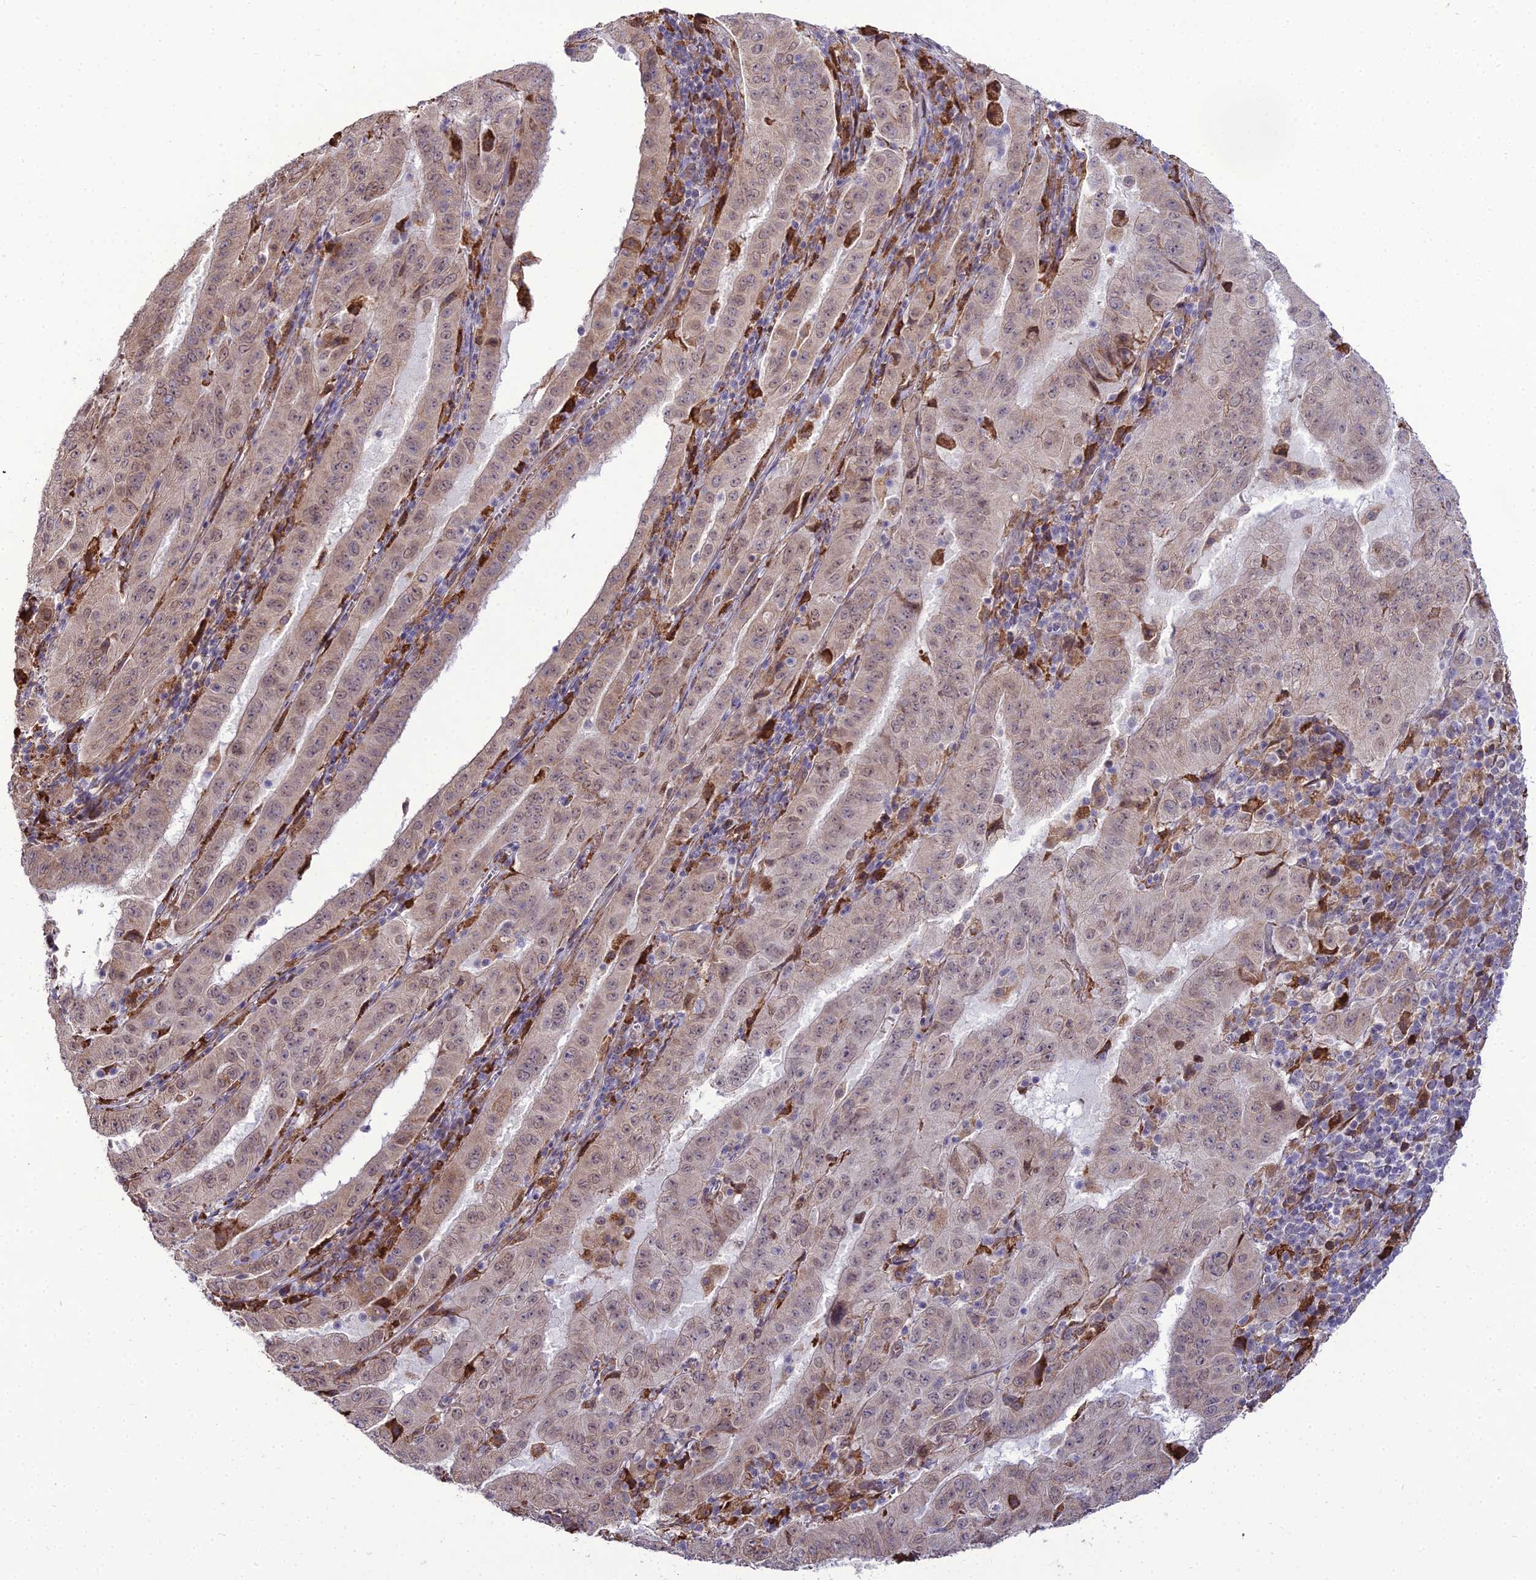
{"staining": {"intensity": "weak", "quantity": "25%-75%", "location": "cytoplasmic/membranous"}, "tissue": "pancreatic cancer", "cell_type": "Tumor cells", "image_type": "cancer", "snomed": [{"axis": "morphology", "description": "Adenocarcinoma, NOS"}, {"axis": "topography", "description": "Pancreas"}], "caption": "Tumor cells demonstrate weak cytoplasmic/membranous positivity in about 25%-75% of cells in pancreatic cancer (adenocarcinoma).", "gene": "TROAP", "patient": {"sex": "male", "age": 63}}